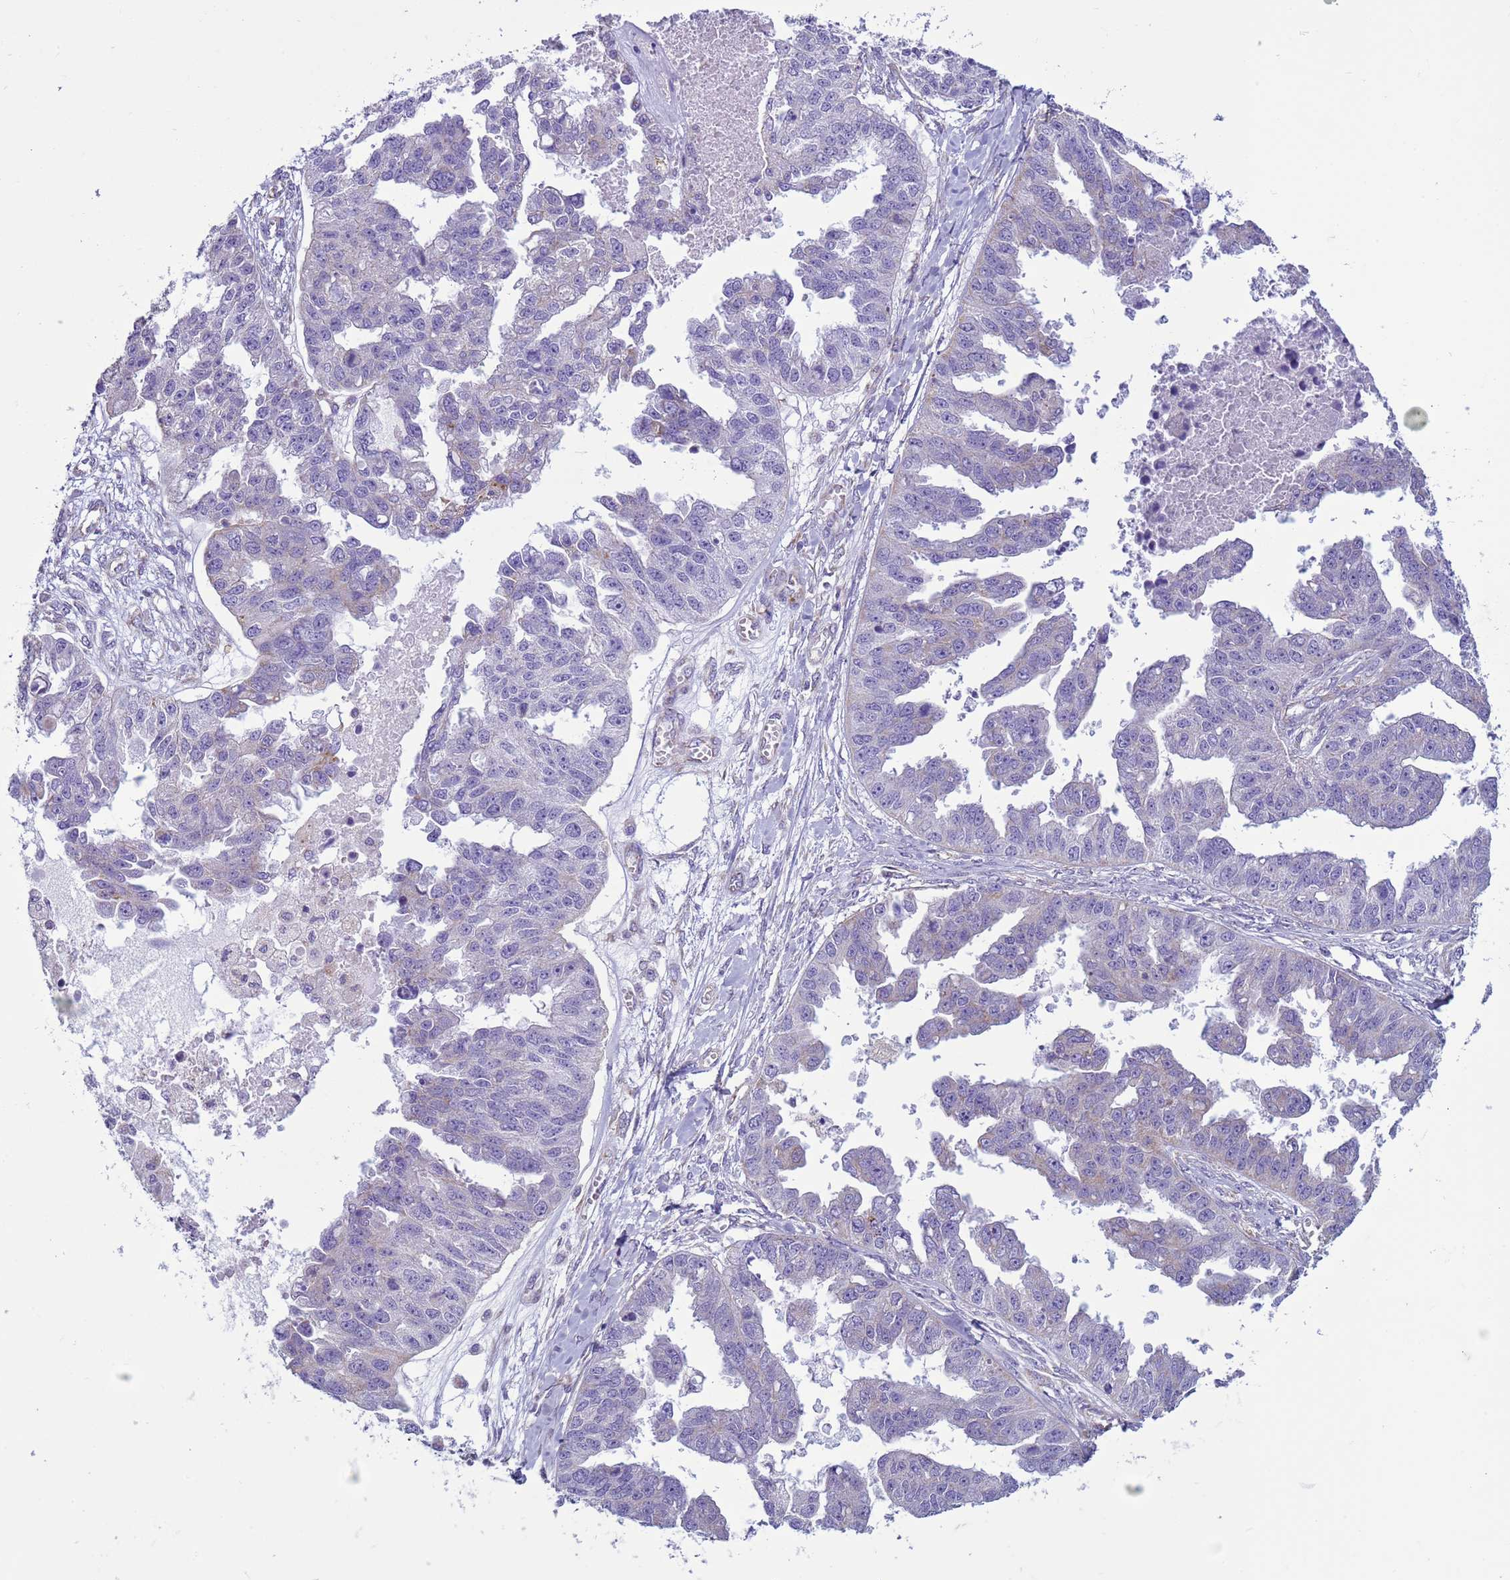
{"staining": {"intensity": "negative", "quantity": "none", "location": "none"}, "tissue": "ovarian cancer", "cell_type": "Tumor cells", "image_type": "cancer", "snomed": [{"axis": "morphology", "description": "Cystadenocarcinoma, serous, NOS"}, {"axis": "topography", "description": "Ovary"}], "caption": "Ovarian serous cystadenocarcinoma was stained to show a protein in brown. There is no significant staining in tumor cells. (DAB (3,3'-diaminobenzidine) immunohistochemistry visualized using brightfield microscopy, high magnification).", "gene": "NCALD", "patient": {"sex": "female", "age": 58}}